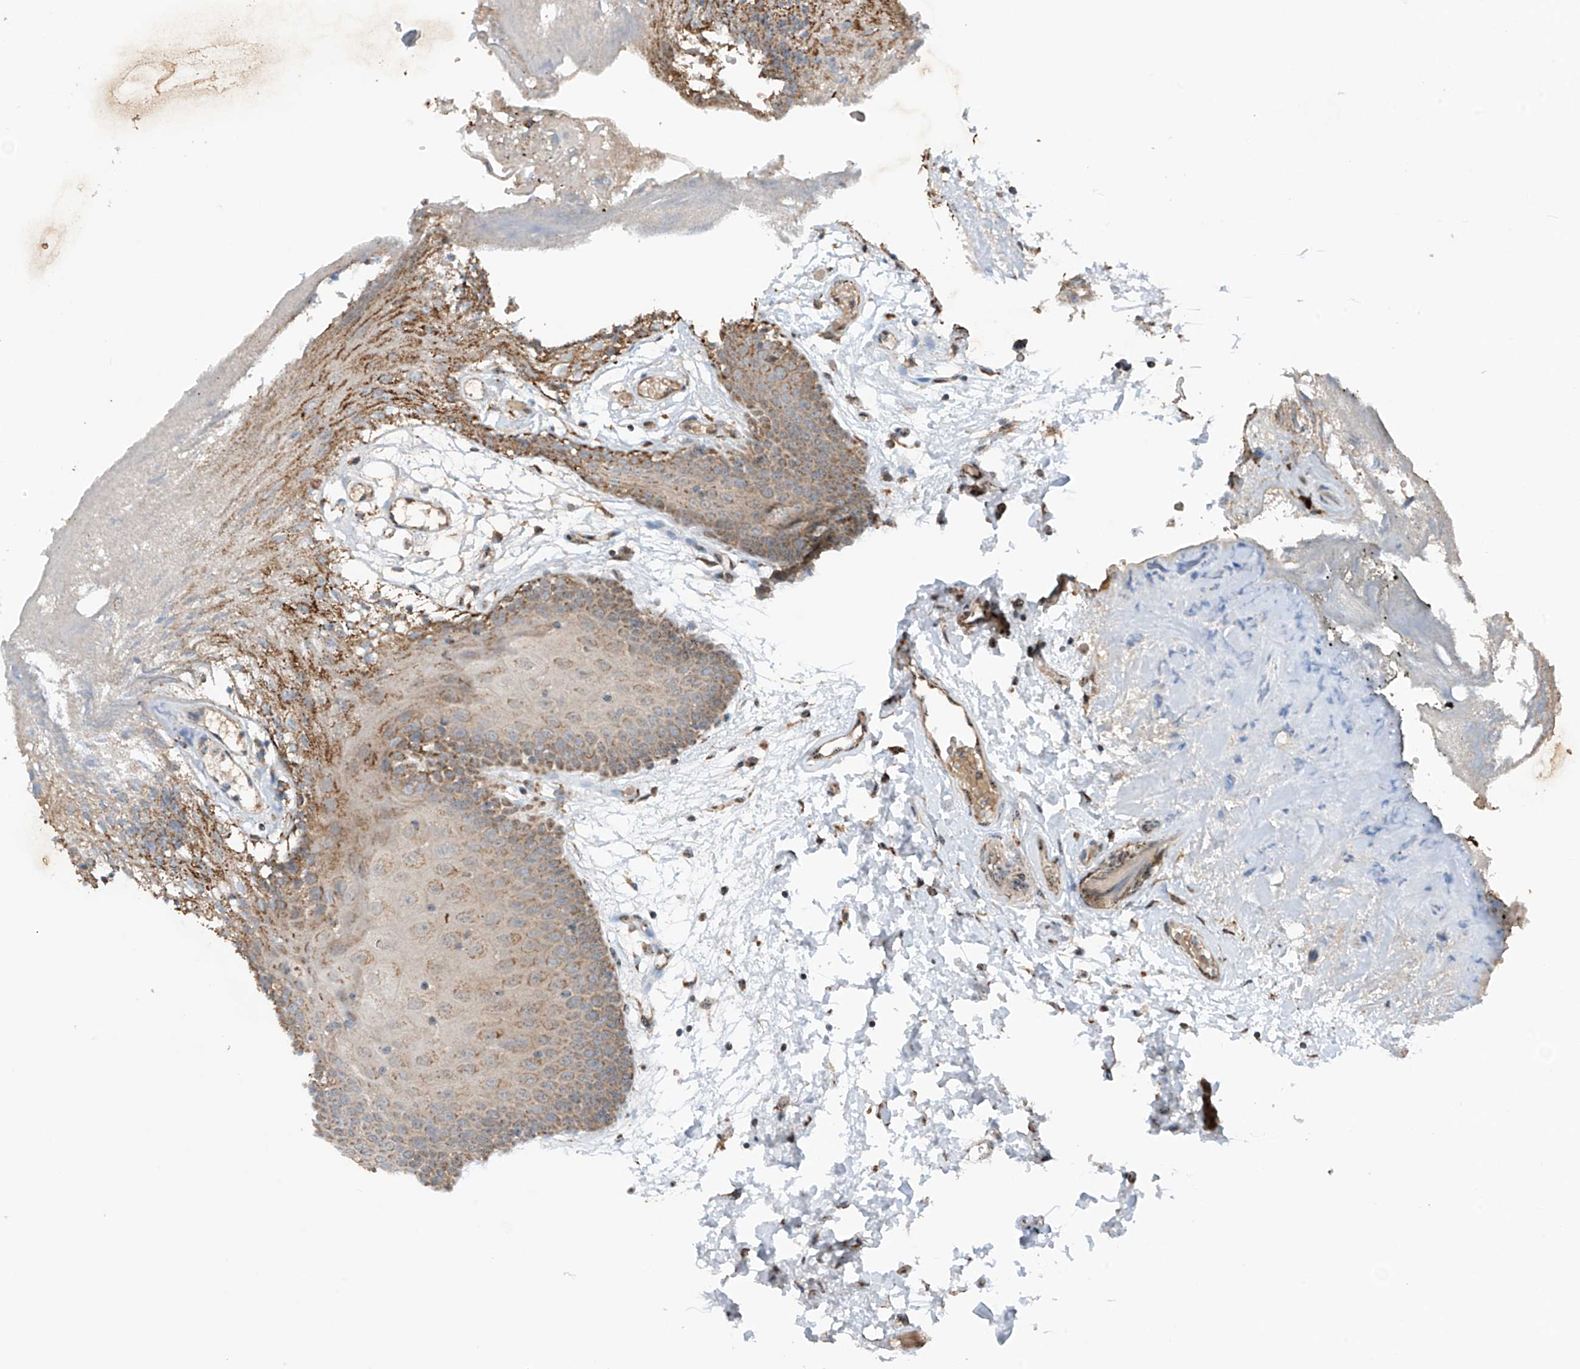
{"staining": {"intensity": "moderate", "quantity": "25%-75%", "location": "cytoplasmic/membranous"}, "tissue": "oral mucosa", "cell_type": "Squamous epithelial cells", "image_type": "normal", "snomed": [{"axis": "morphology", "description": "Normal tissue, NOS"}, {"axis": "topography", "description": "Skeletal muscle"}, {"axis": "topography", "description": "Oral tissue"}, {"axis": "topography", "description": "Salivary gland"}, {"axis": "topography", "description": "Peripheral nerve tissue"}], "caption": "This histopathology image shows unremarkable oral mucosa stained with IHC to label a protein in brown. The cytoplasmic/membranous of squamous epithelial cells show moderate positivity for the protein. Nuclei are counter-stained blue.", "gene": "SAMD3", "patient": {"sex": "male", "age": 54}}